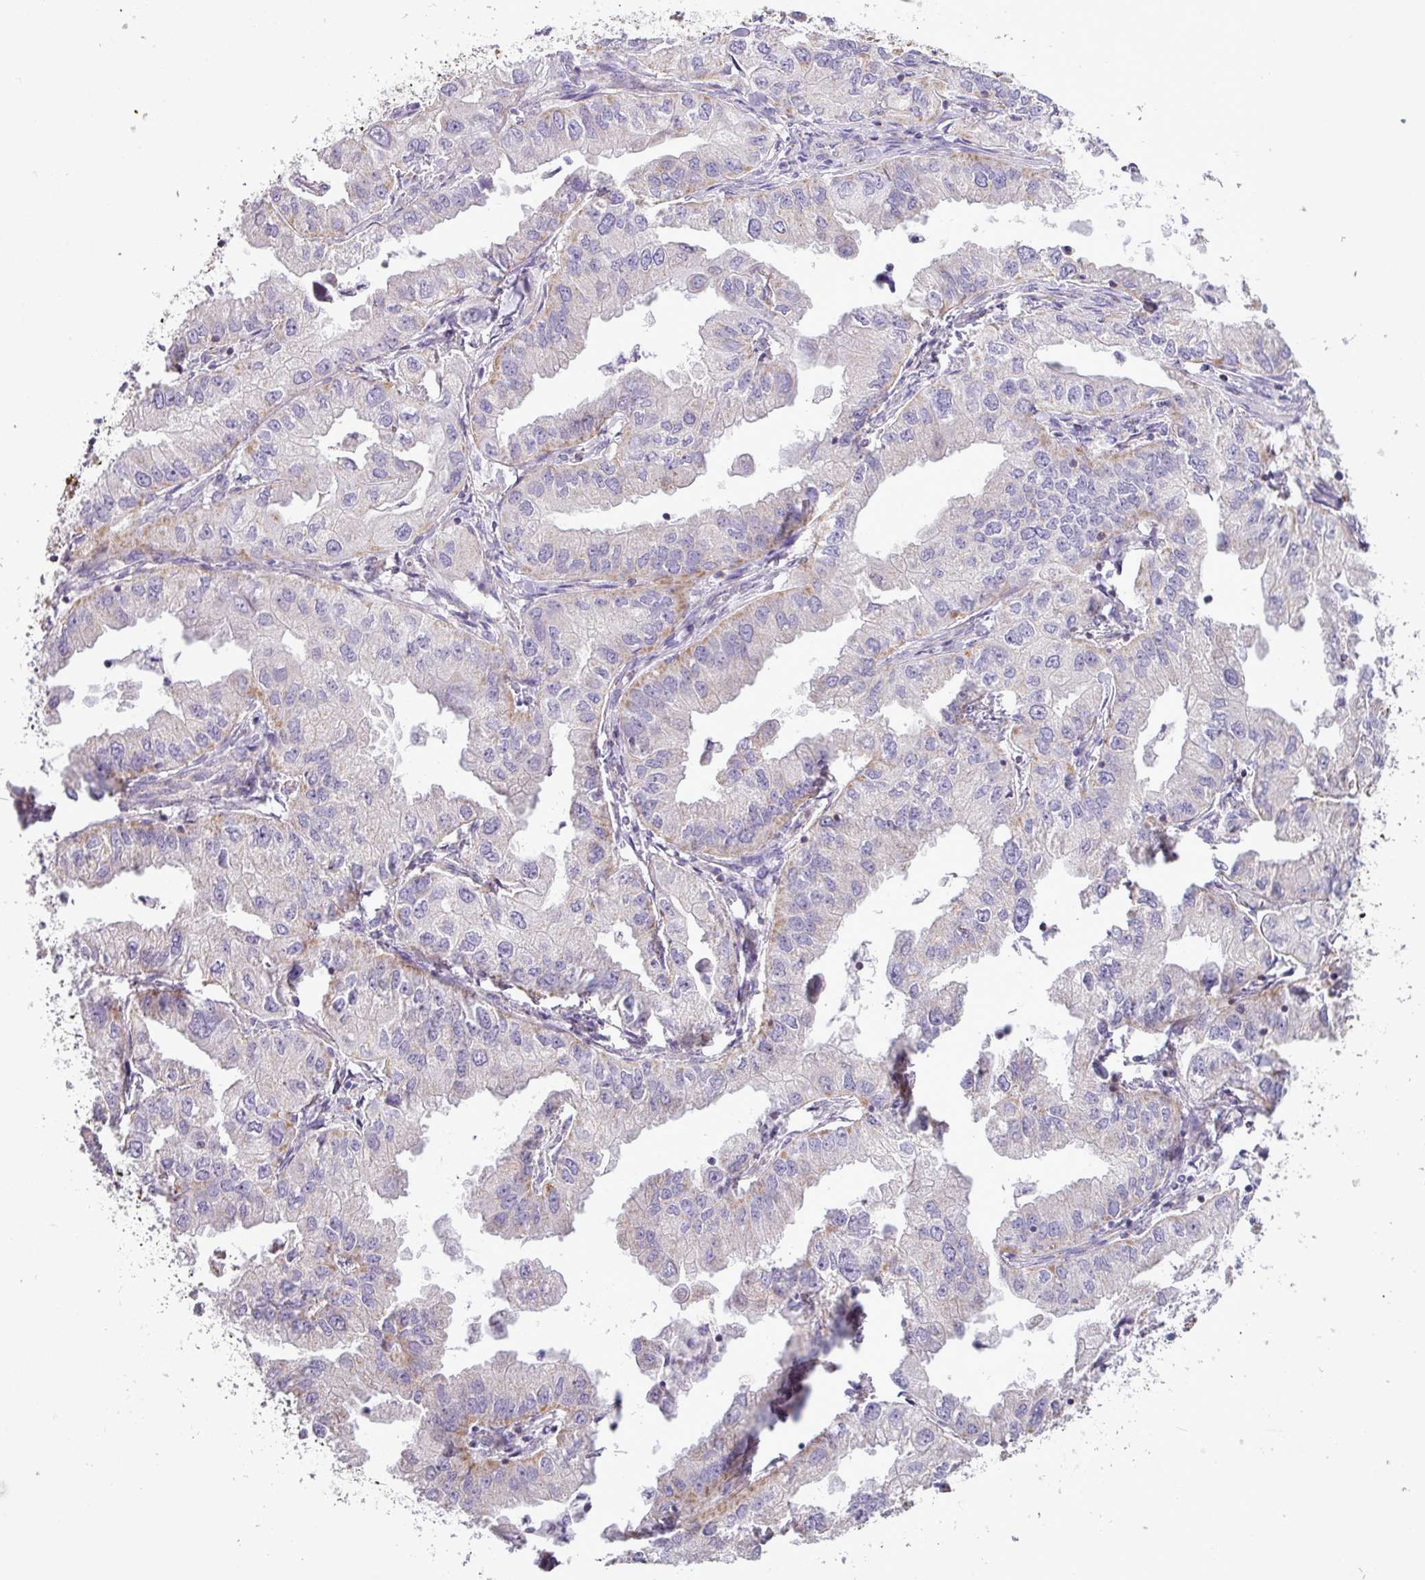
{"staining": {"intensity": "moderate", "quantity": "<25%", "location": "cytoplasmic/membranous"}, "tissue": "lung cancer", "cell_type": "Tumor cells", "image_type": "cancer", "snomed": [{"axis": "morphology", "description": "Adenocarcinoma, NOS"}, {"axis": "topography", "description": "Lung"}], "caption": "An image of human lung cancer stained for a protein demonstrates moderate cytoplasmic/membranous brown staining in tumor cells. (DAB IHC, brown staining for protein, blue staining for nuclei).", "gene": "ZNF81", "patient": {"sex": "male", "age": 48}}